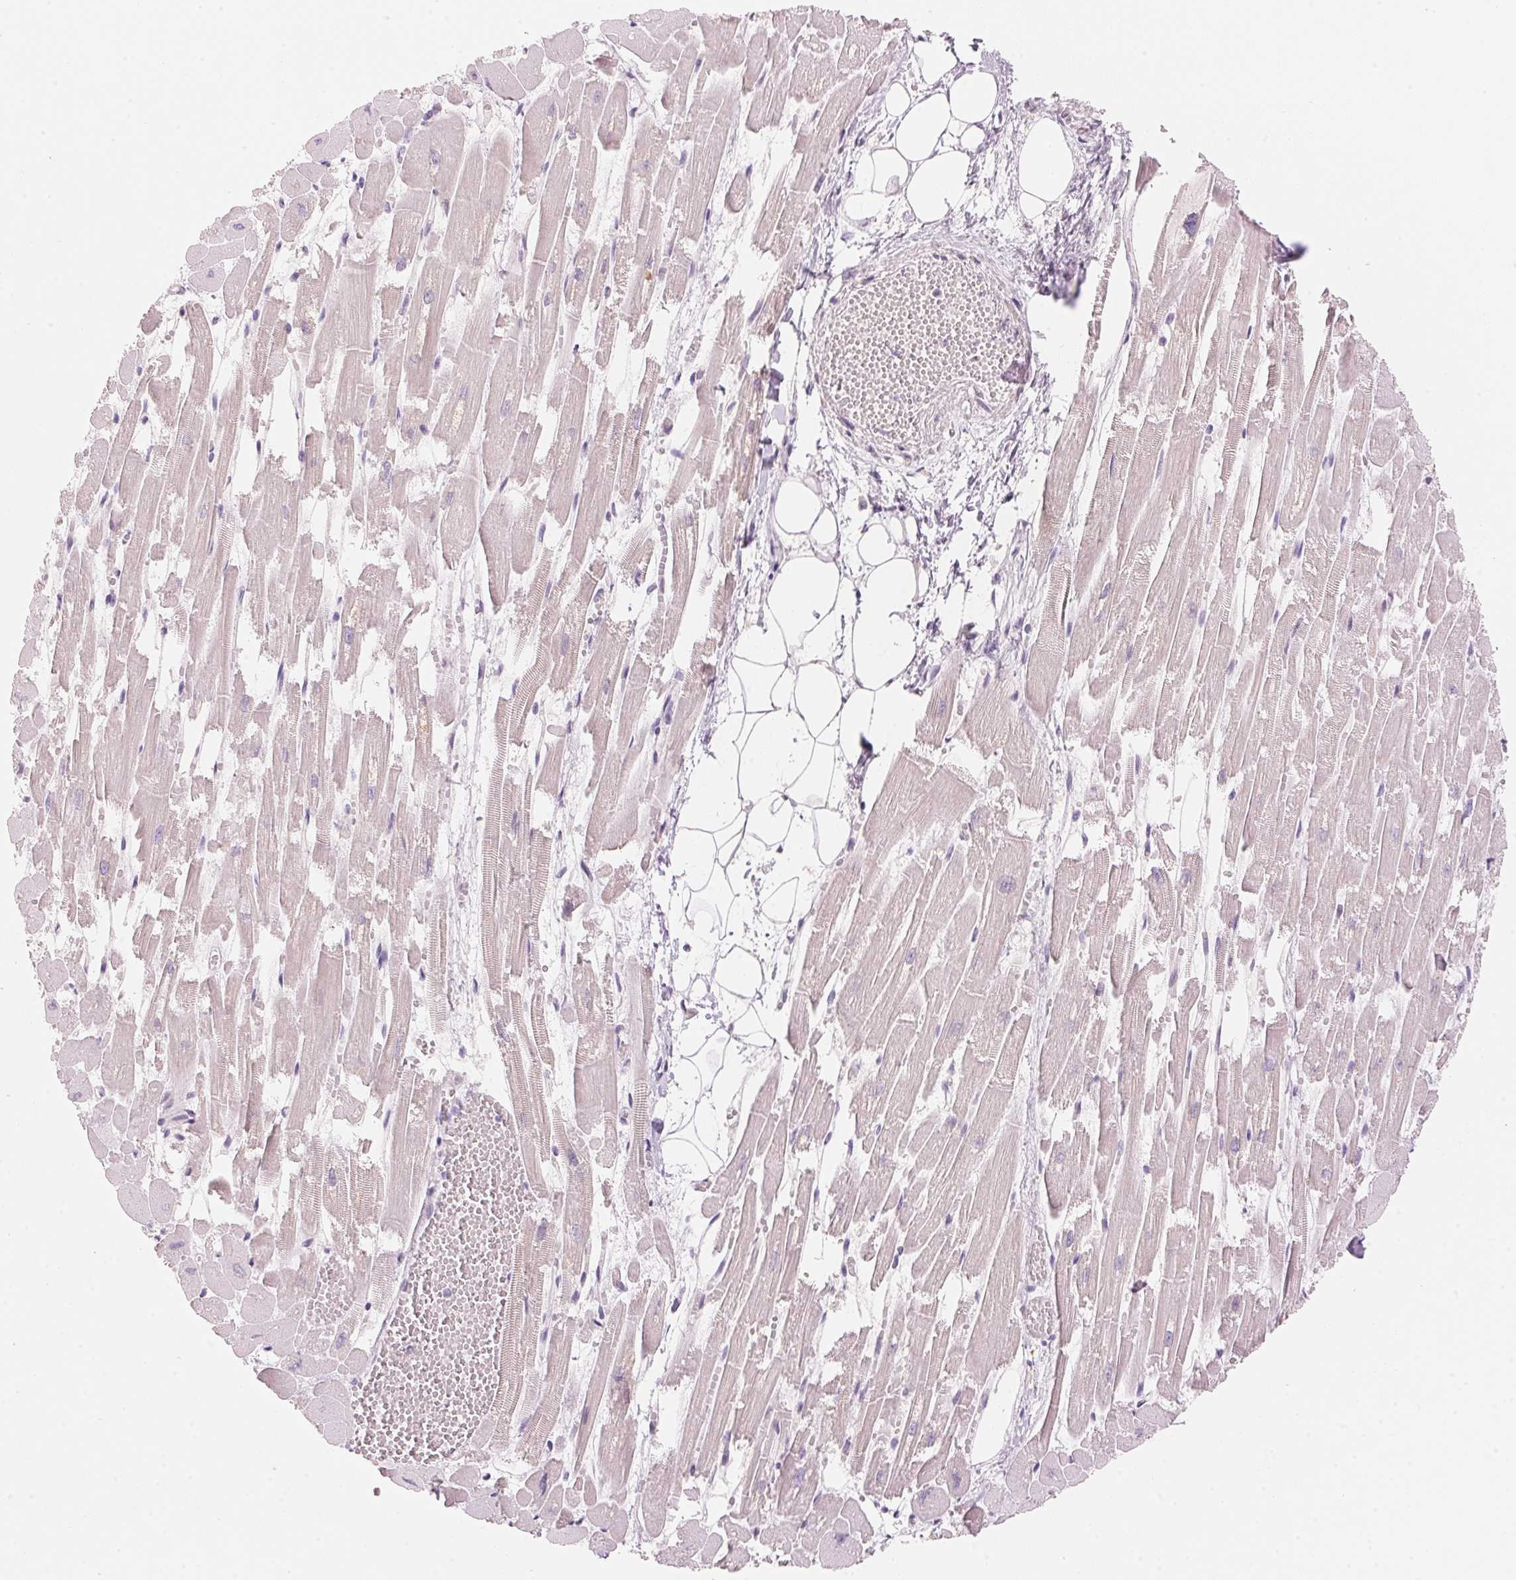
{"staining": {"intensity": "negative", "quantity": "none", "location": "none"}, "tissue": "heart muscle", "cell_type": "Cardiomyocytes", "image_type": "normal", "snomed": [{"axis": "morphology", "description": "Normal tissue, NOS"}, {"axis": "topography", "description": "Heart"}], "caption": "Cardiomyocytes are negative for brown protein staining in normal heart muscle. The staining is performed using DAB (3,3'-diaminobenzidine) brown chromogen with nuclei counter-stained in using hematoxylin.", "gene": "CYP11B1", "patient": {"sex": "female", "age": 52}}